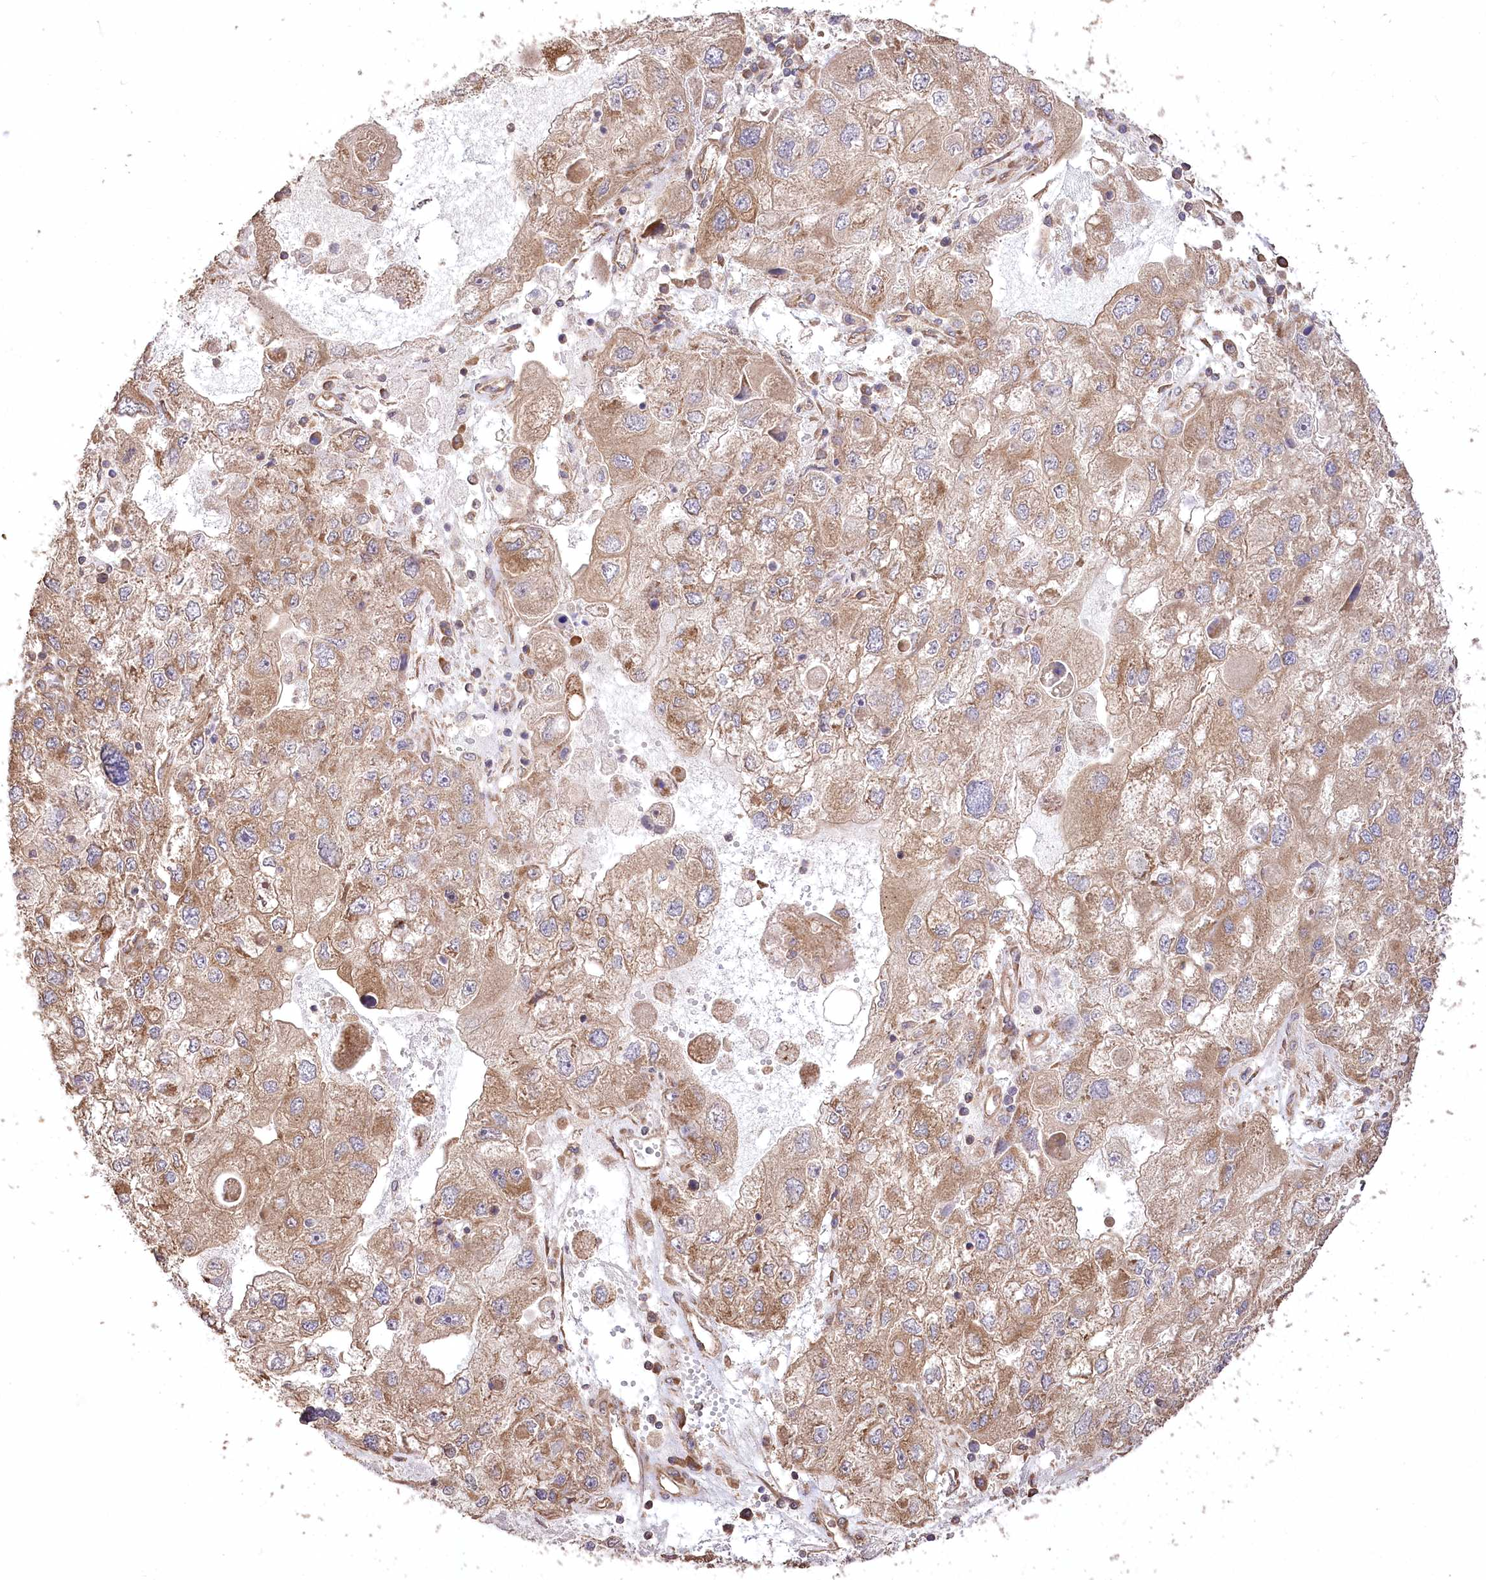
{"staining": {"intensity": "moderate", "quantity": ">75%", "location": "cytoplasmic/membranous"}, "tissue": "endometrial cancer", "cell_type": "Tumor cells", "image_type": "cancer", "snomed": [{"axis": "morphology", "description": "Adenocarcinoma, NOS"}, {"axis": "topography", "description": "Endometrium"}], "caption": "The photomicrograph demonstrates immunohistochemical staining of endometrial cancer (adenocarcinoma). There is moderate cytoplasmic/membranous staining is present in about >75% of tumor cells. The staining was performed using DAB, with brown indicating positive protein expression. Nuclei are stained blue with hematoxylin.", "gene": "PRSS53", "patient": {"sex": "female", "age": 49}}